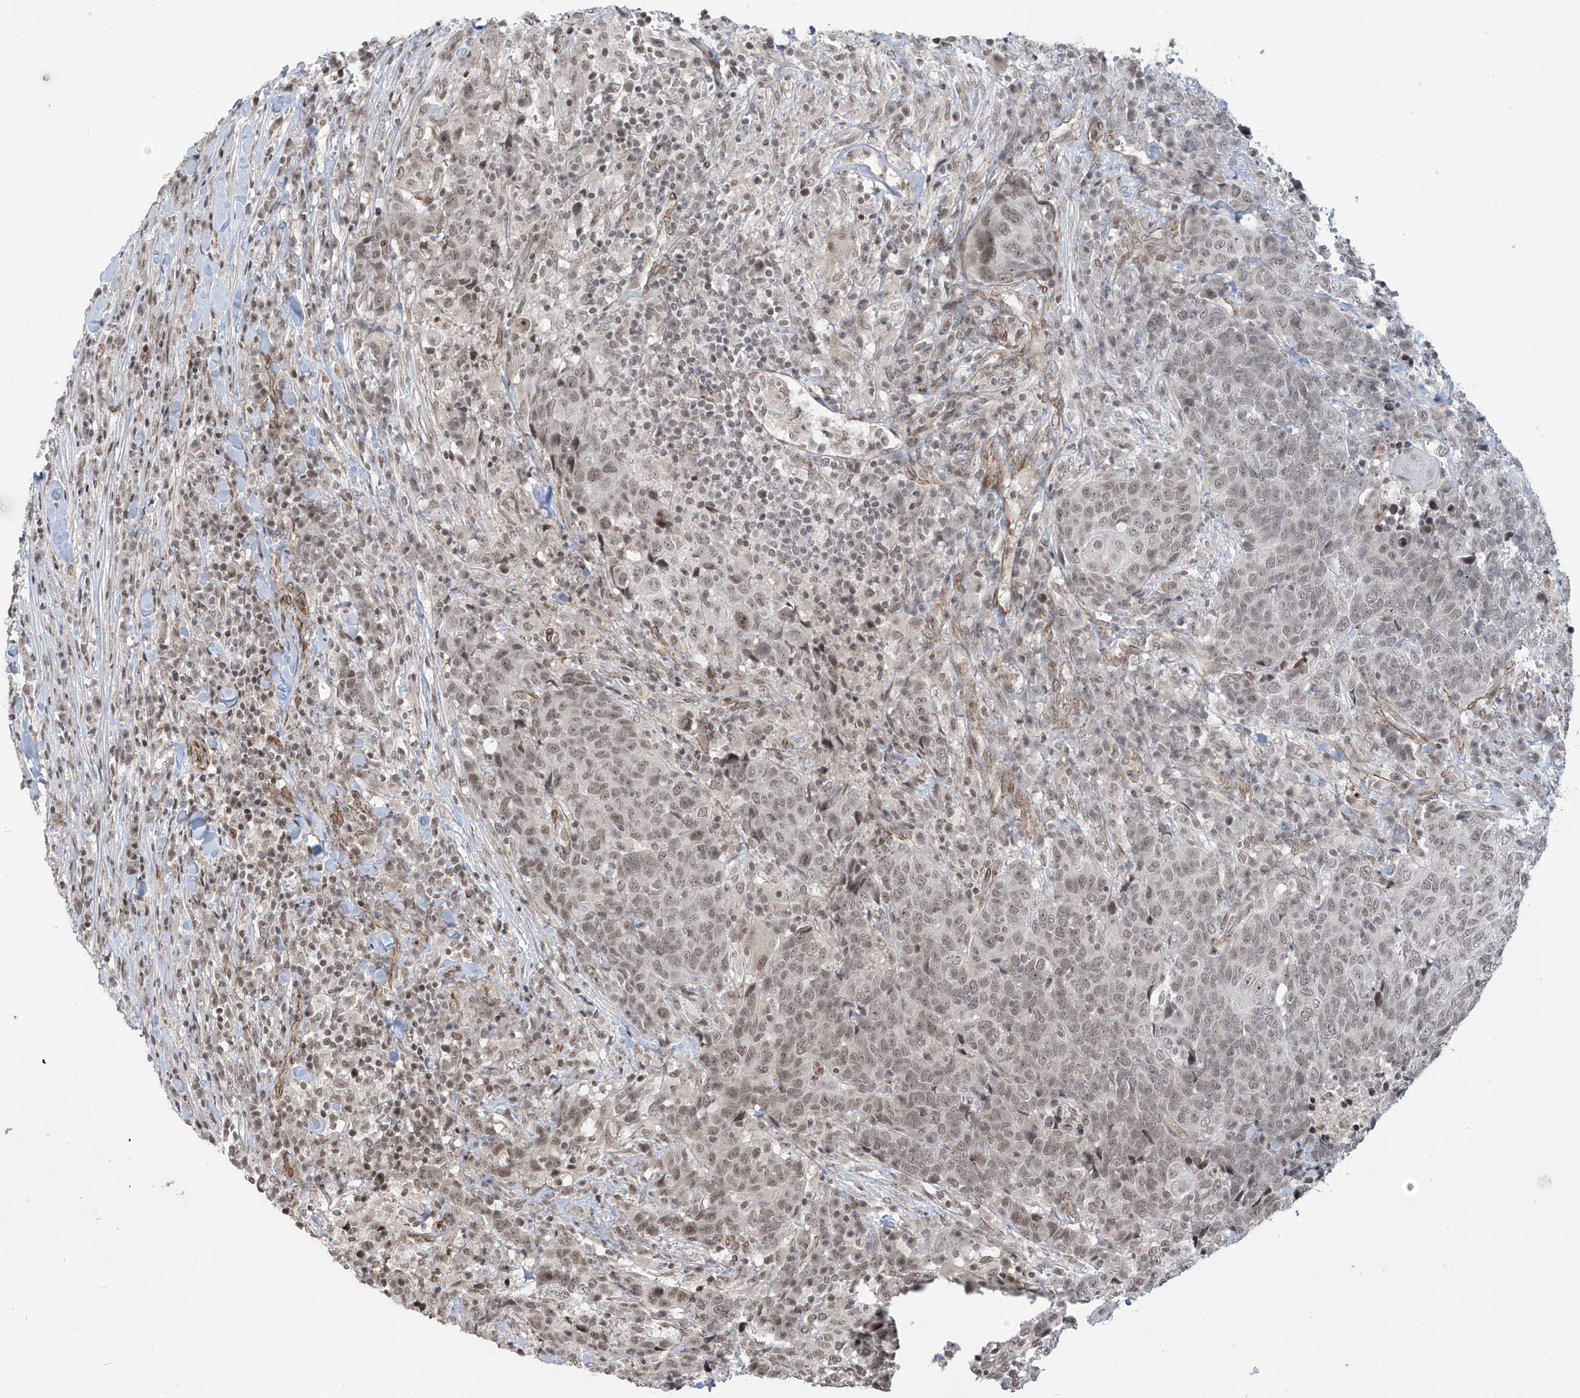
{"staining": {"intensity": "weak", "quantity": ">75%", "location": "nuclear"}, "tissue": "head and neck cancer", "cell_type": "Tumor cells", "image_type": "cancer", "snomed": [{"axis": "morphology", "description": "Squamous cell carcinoma, NOS"}, {"axis": "topography", "description": "Head-Neck"}], "caption": "Human head and neck cancer (squamous cell carcinoma) stained with a protein marker demonstrates weak staining in tumor cells.", "gene": "METAP1D", "patient": {"sex": "male", "age": 66}}